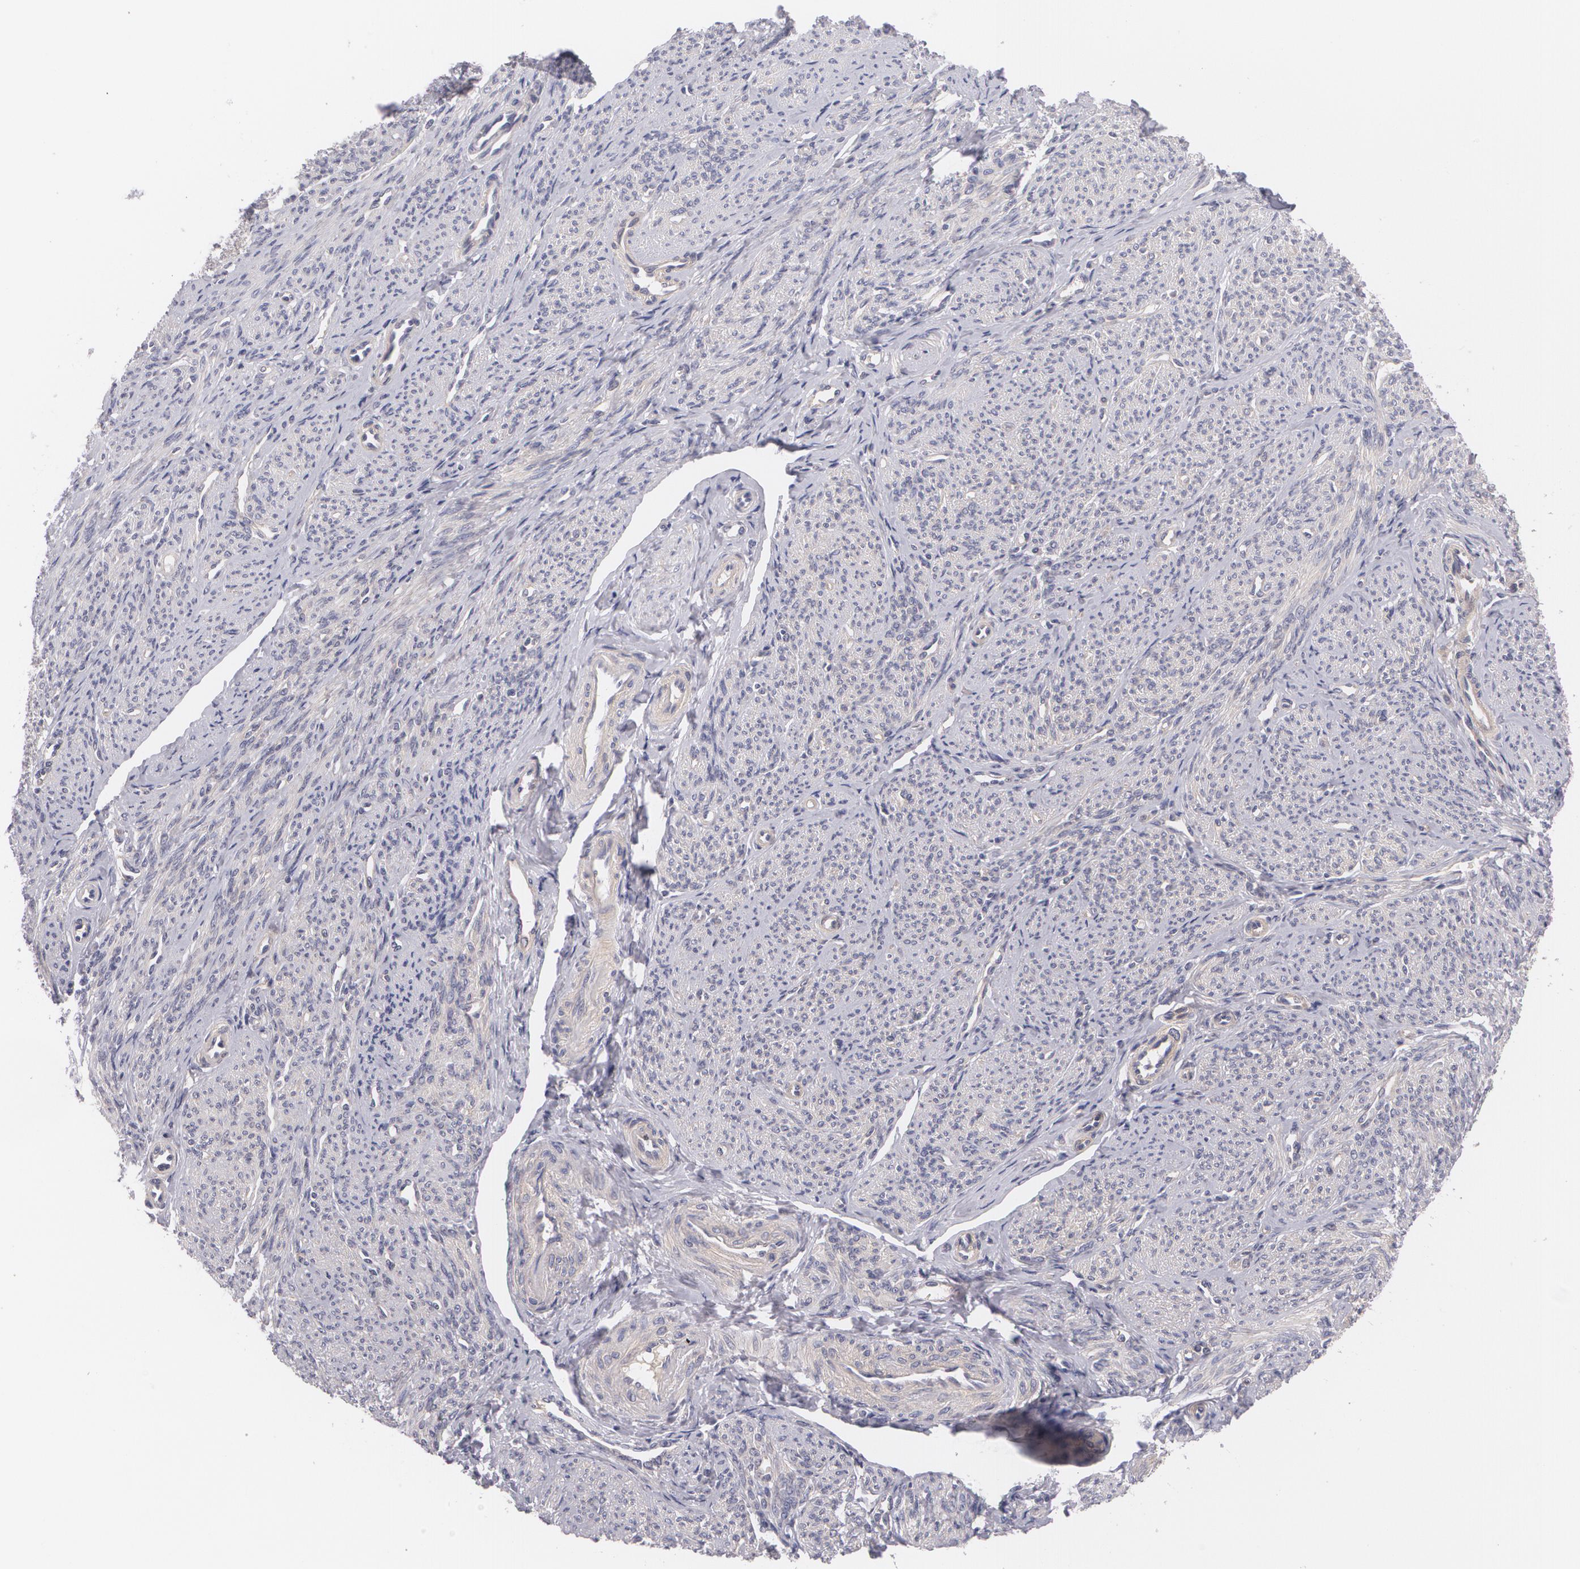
{"staining": {"intensity": "negative", "quantity": "none", "location": "none"}, "tissue": "smooth muscle", "cell_type": "Smooth muscle cells", "image_type": "normal", "snomed": [{"axis": "morphology", "description": "Normal tissue, NOS"}, {"axis": "topography", "description": "Cervix"}, {"axis": "topography", "description": "Endometrium"}], "caption": "DAB (3,3'-diaminobenzidine) immunohistochemical staining of unremarkable human smooth muscle demonstrates no significant staining in smooth muscle cells. The staining is performed using DAB brown chromogen with nuclei counter-stained in using hematoxylin.", "gene": "CASK", "patient": {"sex": "female", "age": 65}}